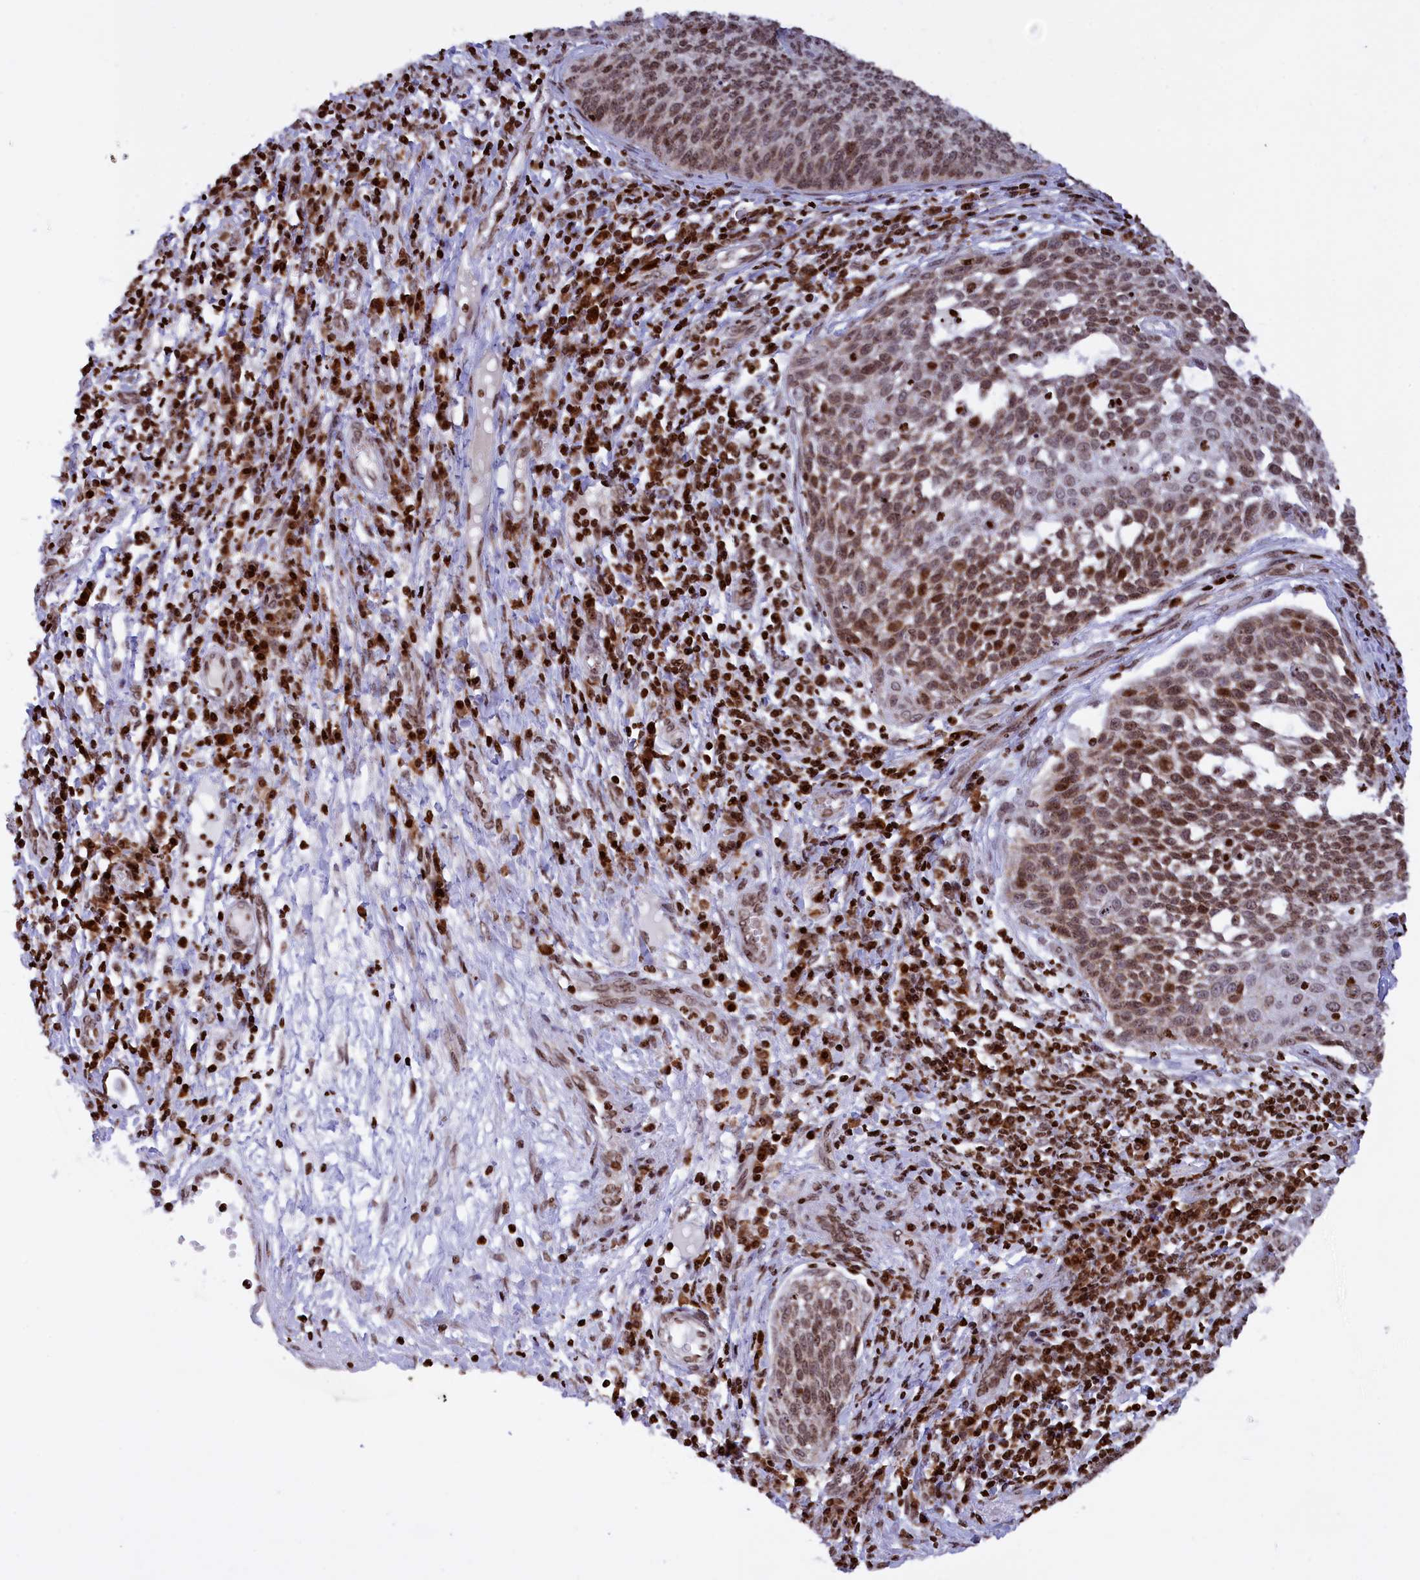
{"staining": {"intensity": "moderate", "quantity": ">75%", "location": "nuclear"}, "tissue": "cervical cancer", "cell_type": "Tumor cells", "image_type": "cancer", "snomed": [{"axis": "morphology", "description": "Squamous cell carcinoma, NOS"}, {"axis": "topography", "description": "Cervix"}], "caption": "Immunohistochemistry staining of cervical squamous cell carcinoma, which demonstrates medium levels of moderate nuclear positivity in about >75% of tumor cells indicating moderate nuclear protein staining. The staining was performed using DAB (3,3'-diaminobenzidine) (brown) for protein detection and nuclei were counterstained in hematoxylin (blue).", "gene": "TIMM29", "patient": {"sex": "female", "age": 34}}